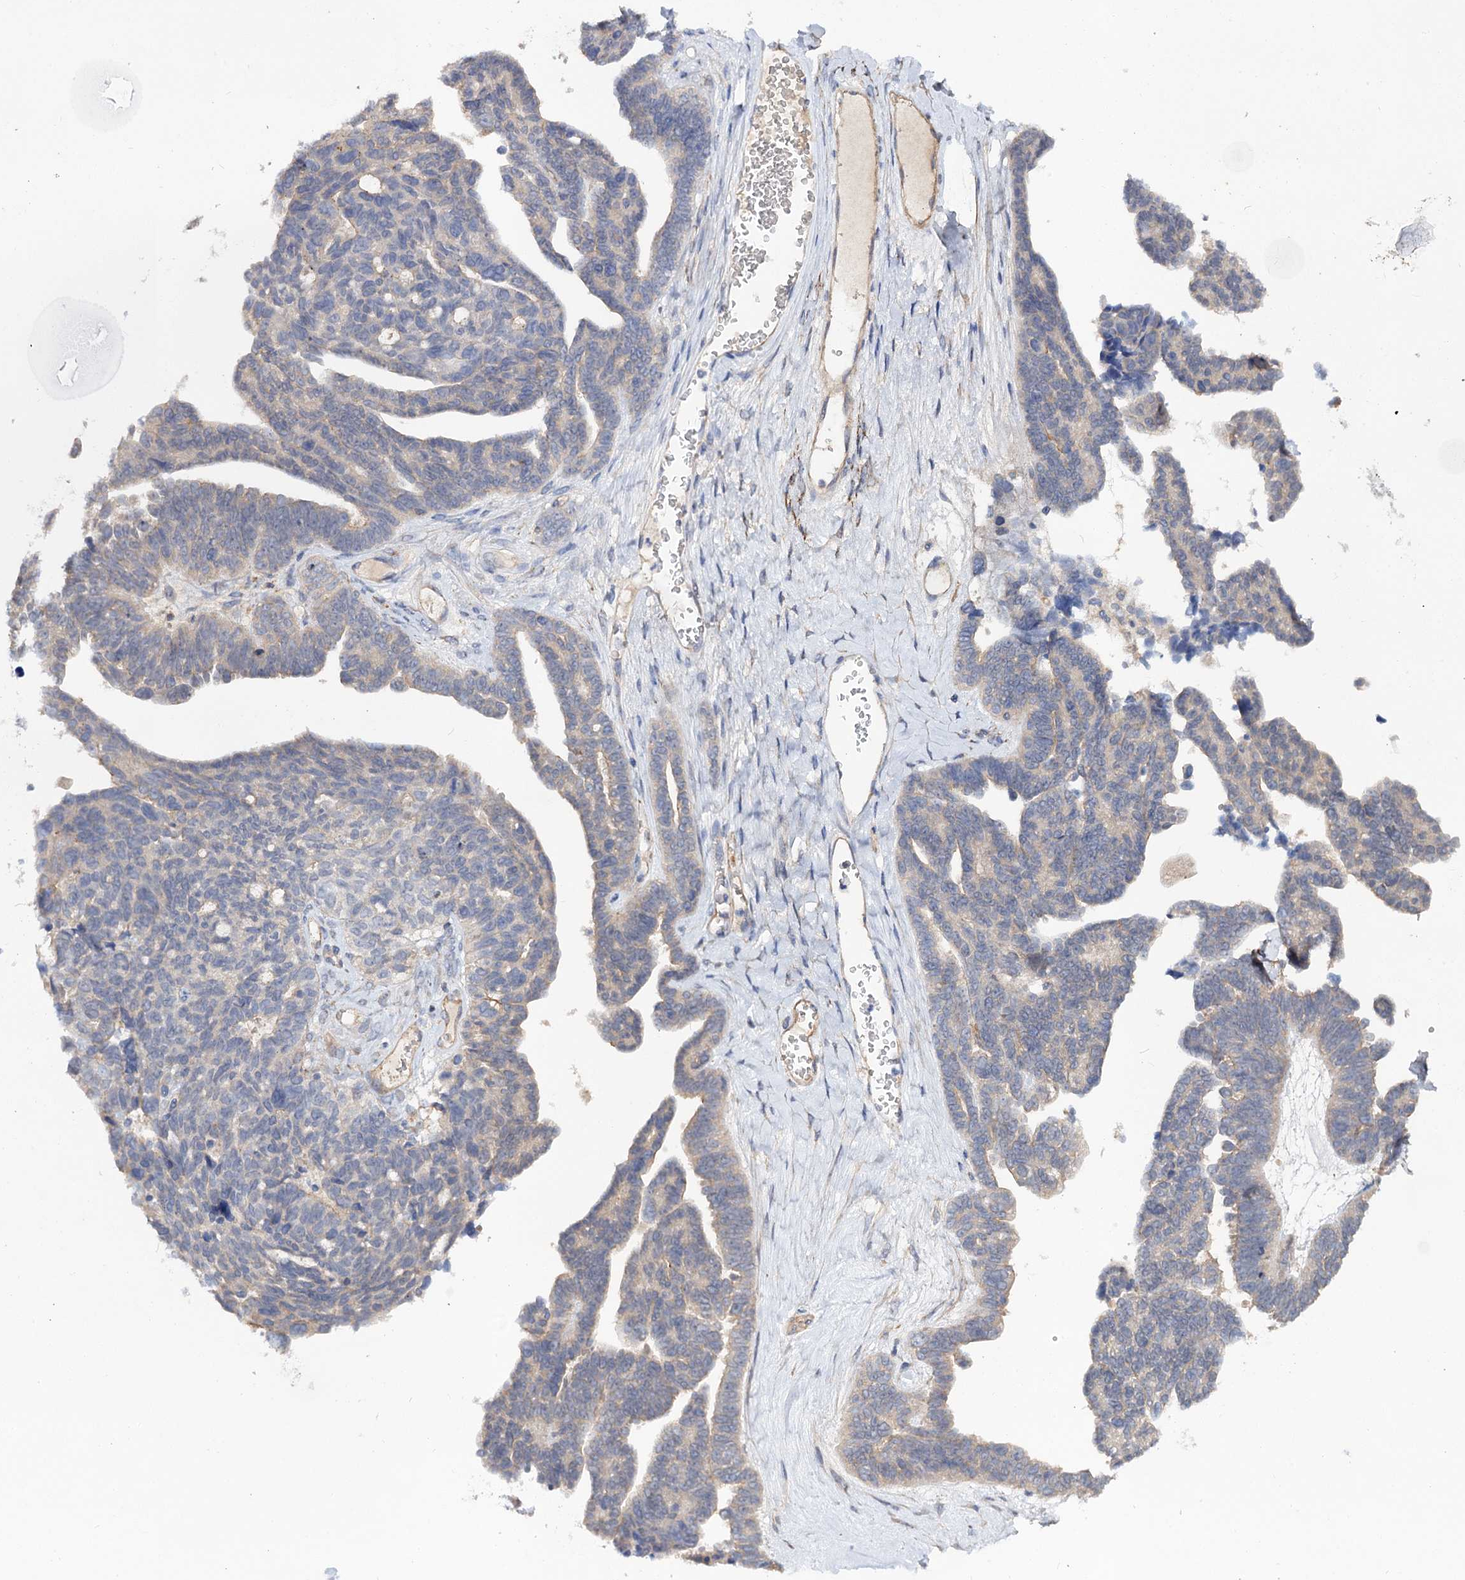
{"staining": {"intensity": "negative", "quantity": "none", "location": "none"}, "tissue": "ovarian cancer", "cell_type": "Tumor cells", "image_type": "cancer", "snomed": [{"axis": "morphology", "description": "Cystadenocarcinoma, serous, NOS"}, {"axis": "topography", "description": "Ovary"}], "caption": "High power microscopy histopathology image of an immunohistochemistry (IHC) photomicrograph of serous cystadenocarcinoma (ovarian), revealing no significant staining in tumor cells.", "gene": "NUDCD2", "patient": {"sex": "female", "age": 79}}